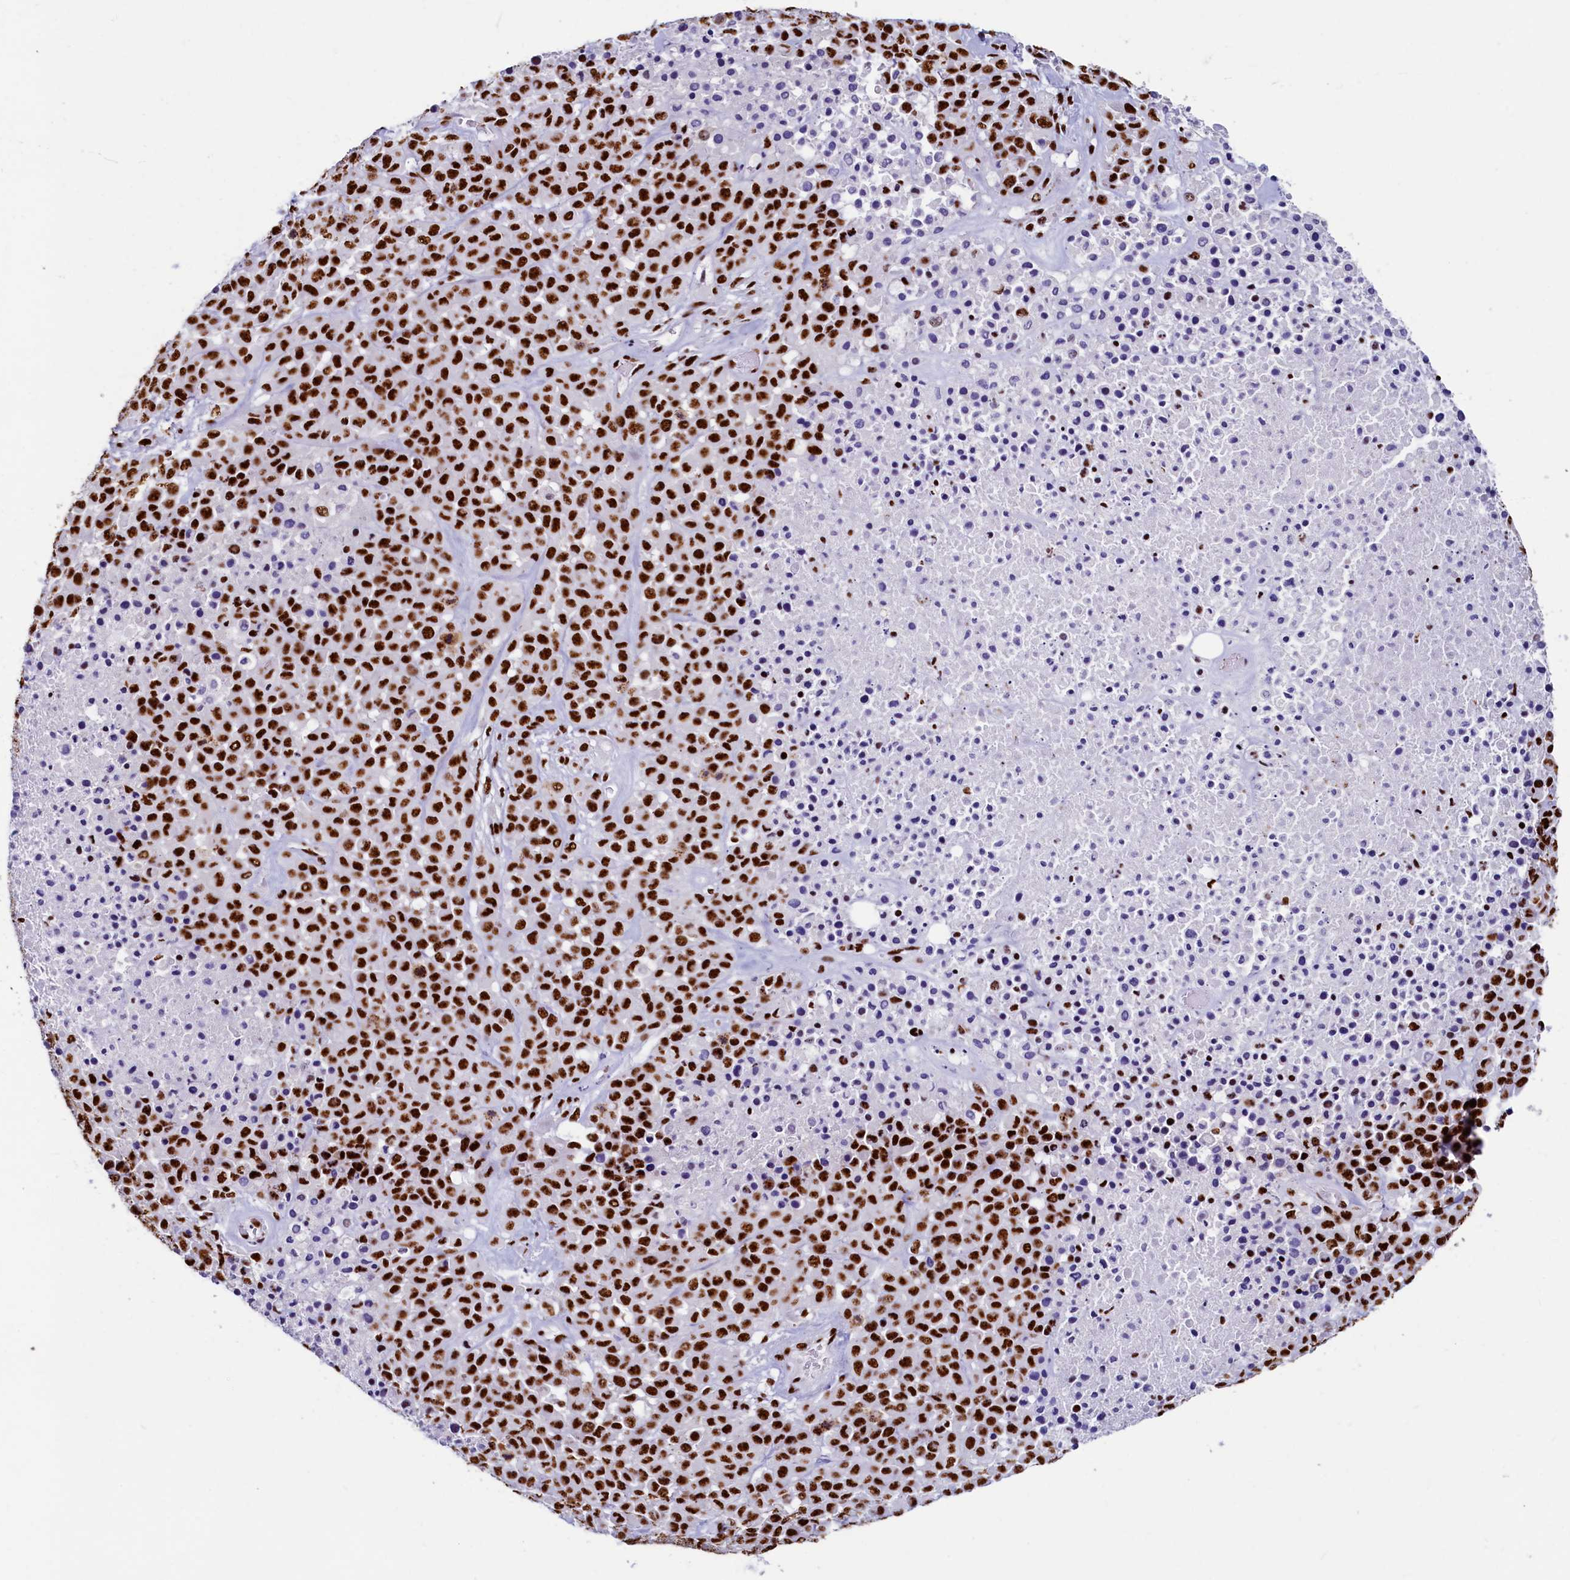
{"staining": {"intensity": "strong", "quantity": ">75%", "location": "nuclear"}, "tissue": "melanoma", "cell_type": "Tumor cells", "image_type": "cancer", "snomed": [{"axis": "morphology", "description": "Malignant melanoma, Metastatic site"}, {"axis": "topography", "description": "Skin"}], "caption": "High-power microscopy captured an immunohistochemistry (IHC) histopathology image of malignant melanoma (metastatic site), revealing strong nuclear positivity in approximately >75% of tumor cells.", "gene": "SRRM2", "patient": {"sex": "female", "age": 81}}